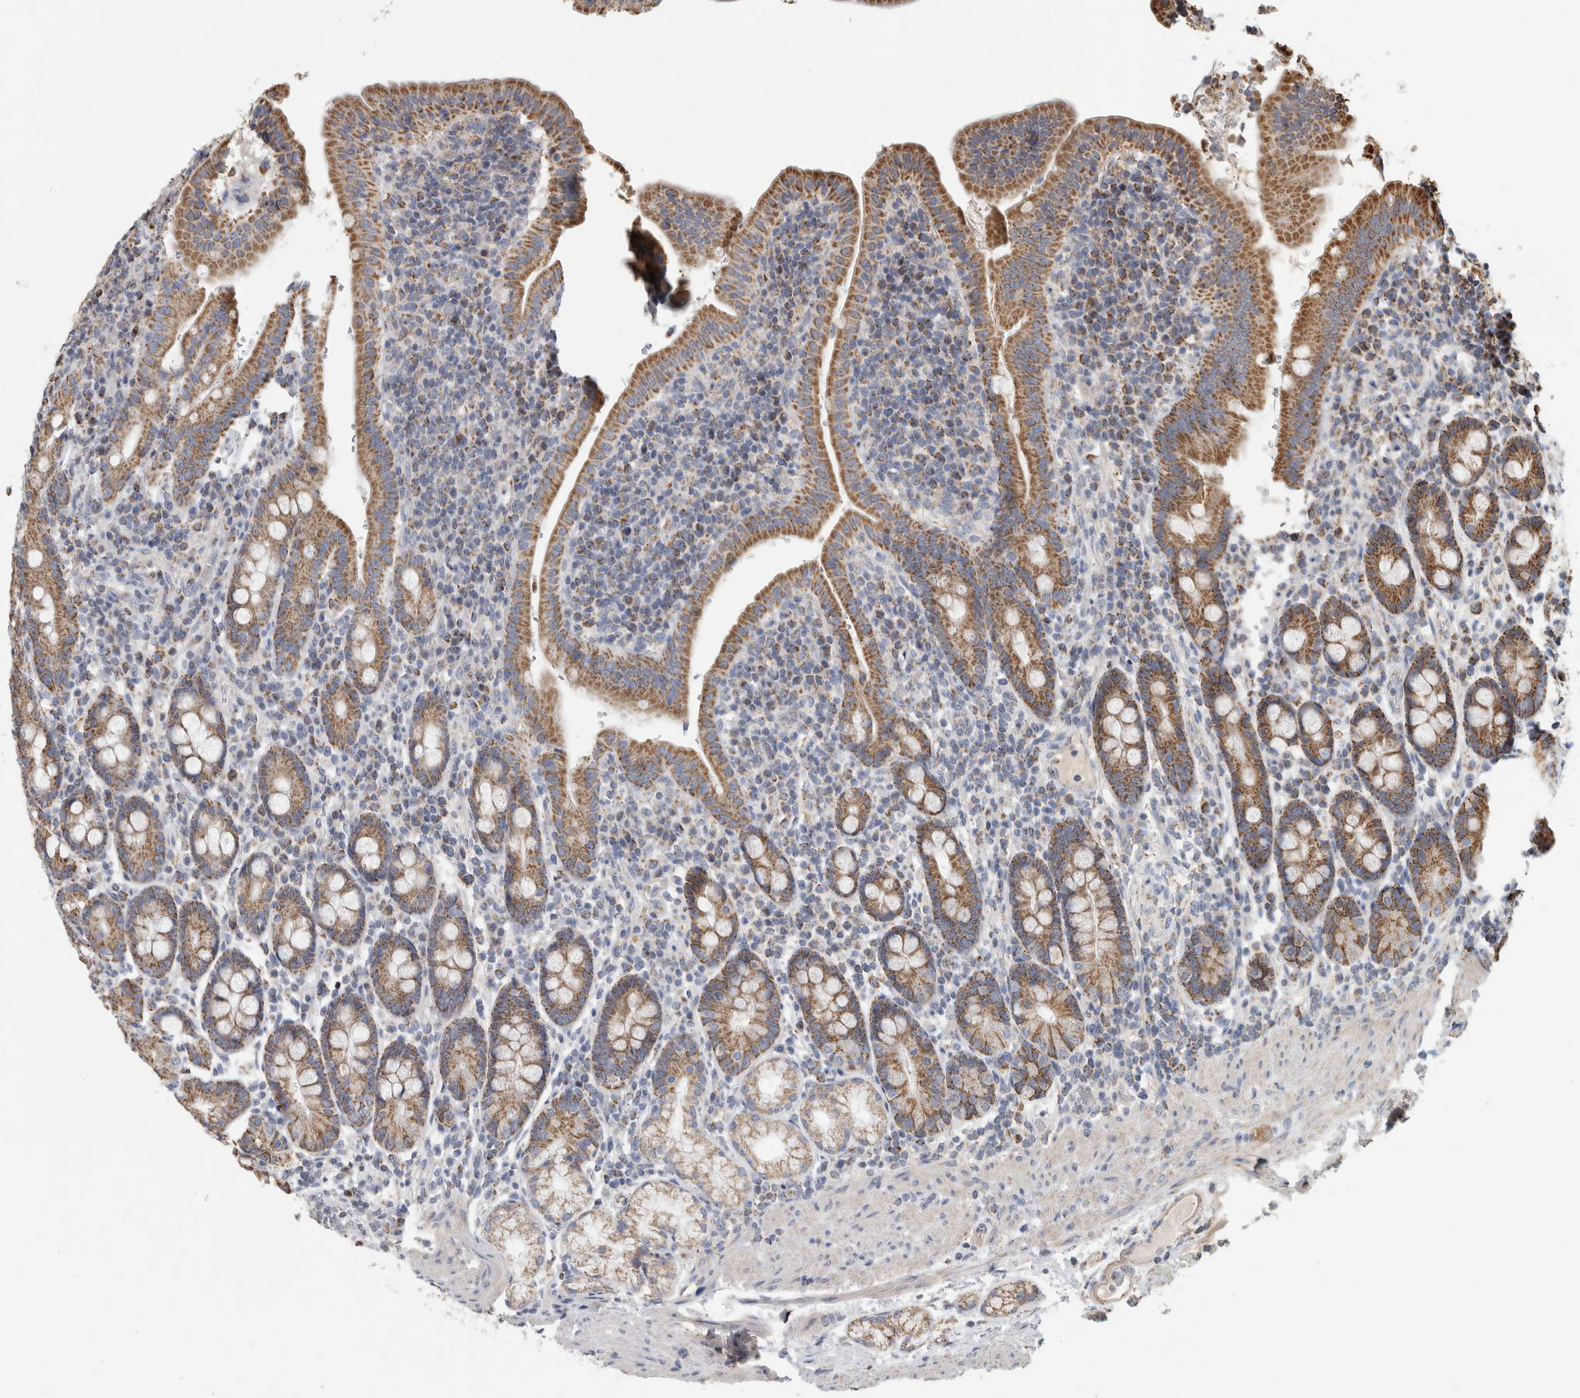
{"staining": {"intensity": "moderate", "quantity": ">75%", "location": "cytoplasmic/membranous"}, "tissue": "duodenum", "cell_type": "Glandular cells", "image_type": "normal", "snomed": [{"axis": "morphology", "description": "Normal tissue, NOS"}, {"axis": "morphology", "description": "Adenocarcinoma, NOS"}, {"axis": "topography", "description": "Pancreas"}, {"axis": "topography", "description": "Duodenum"}], "caption": "Benign duodenum exhibits moderate cytoplasmic/membranous staining in about >75% of glandular cells The staining is performed using DAB brown chromogen to label protein expression. The nuclei are counter-stained blue using hematoxylin..", "gene": "ST8SIA1", "patient": {"sex": "male", "age": 50}}